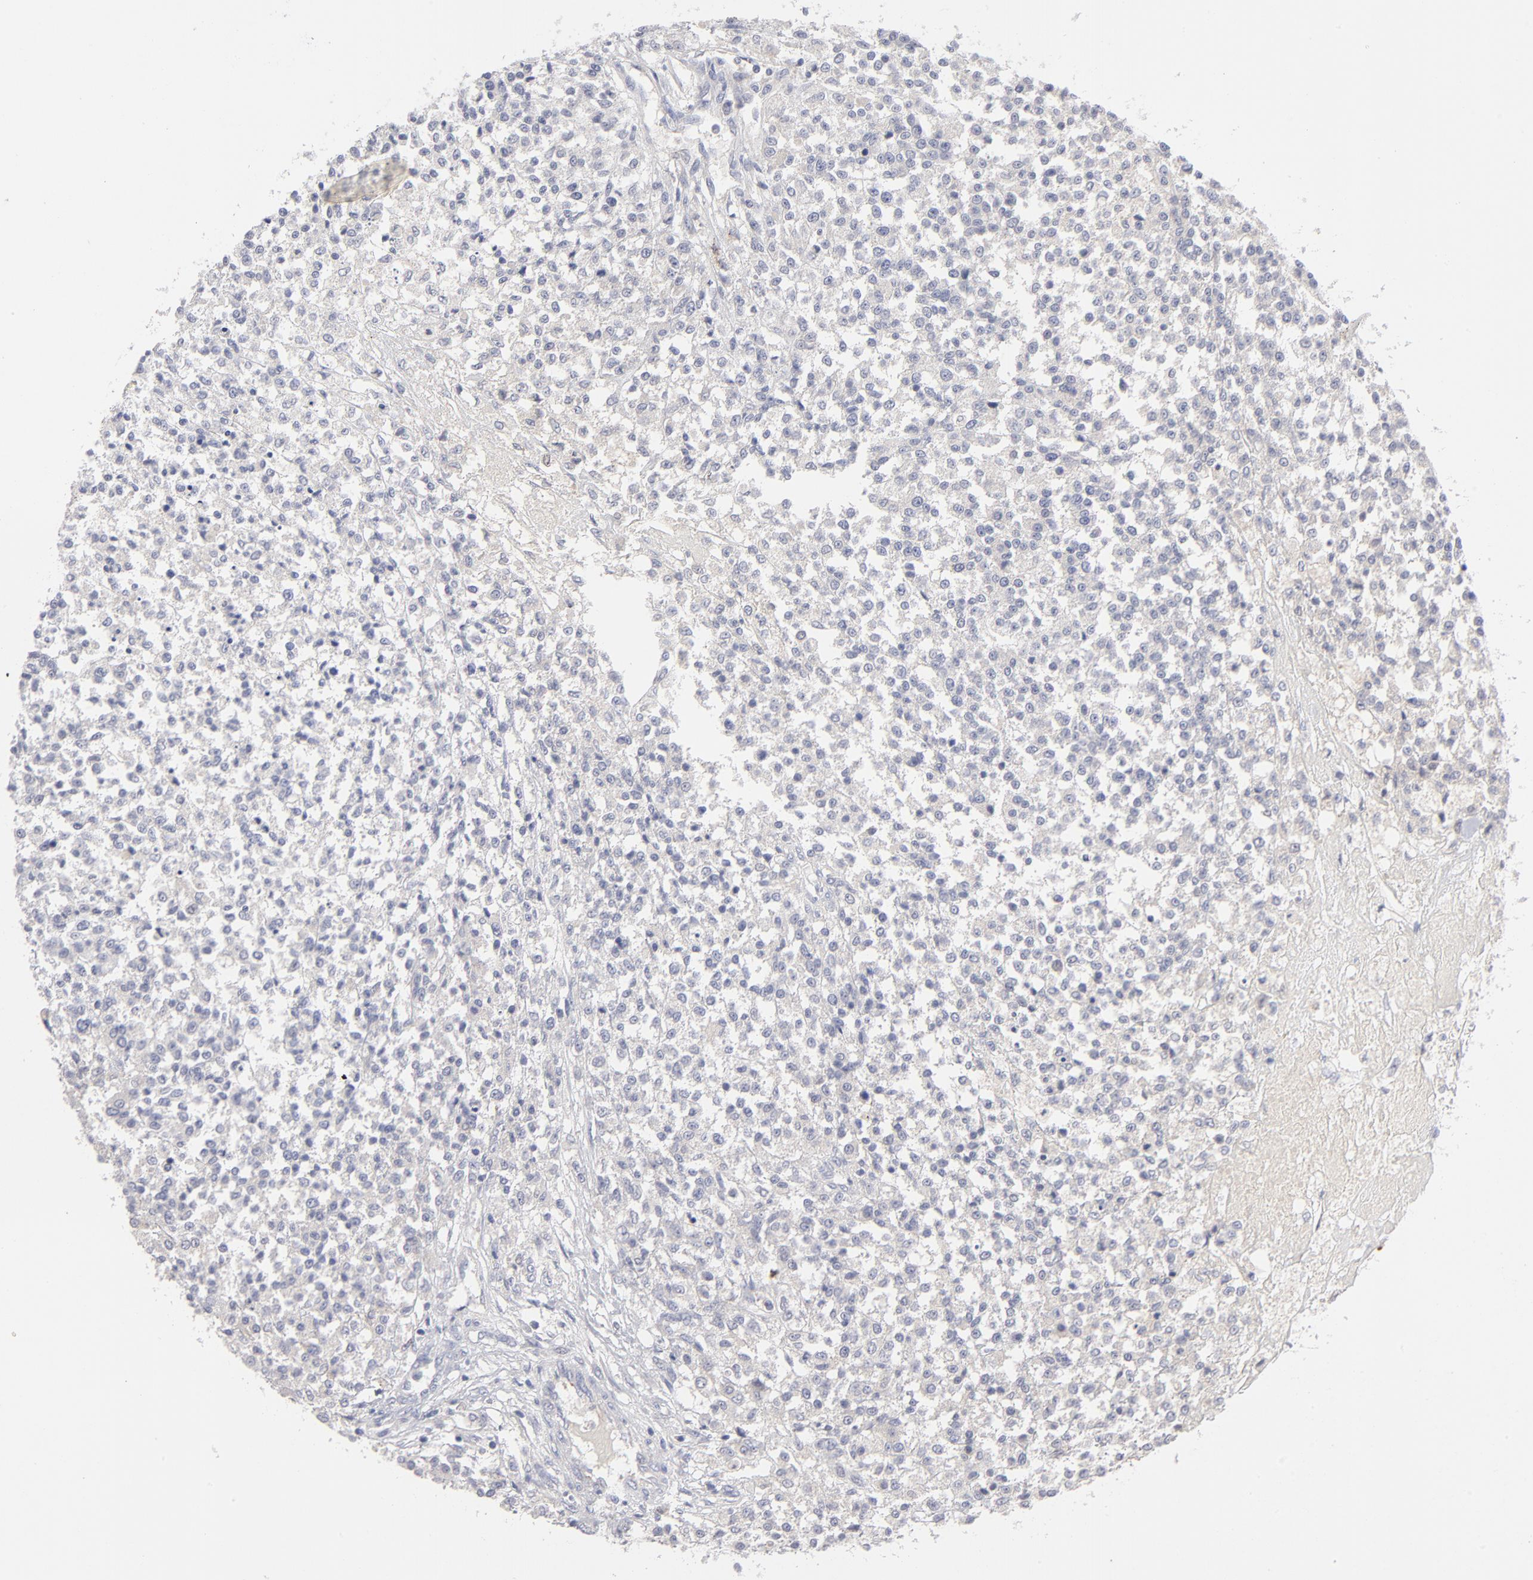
{"staining": {"intensity": "negative", "quantity": "none", "location": "none"}, "tissue": "testis cancer", "cell_type": "Tumor cells", "image_type": "cancer", "snomed": [{"axis": "morphology", "description": "Seminoma, NOS"}, {"axis": "topography", "description": "Testis"}], "caption": "This photomicrograph is of testis cancer stained with immunohistochemistry to label a protein in brown with the nuclei are counter-stained blue. There is no positivity in tumor cells.", "gene": "CCR3", "patient": {"sex": "male", "age": 59}}